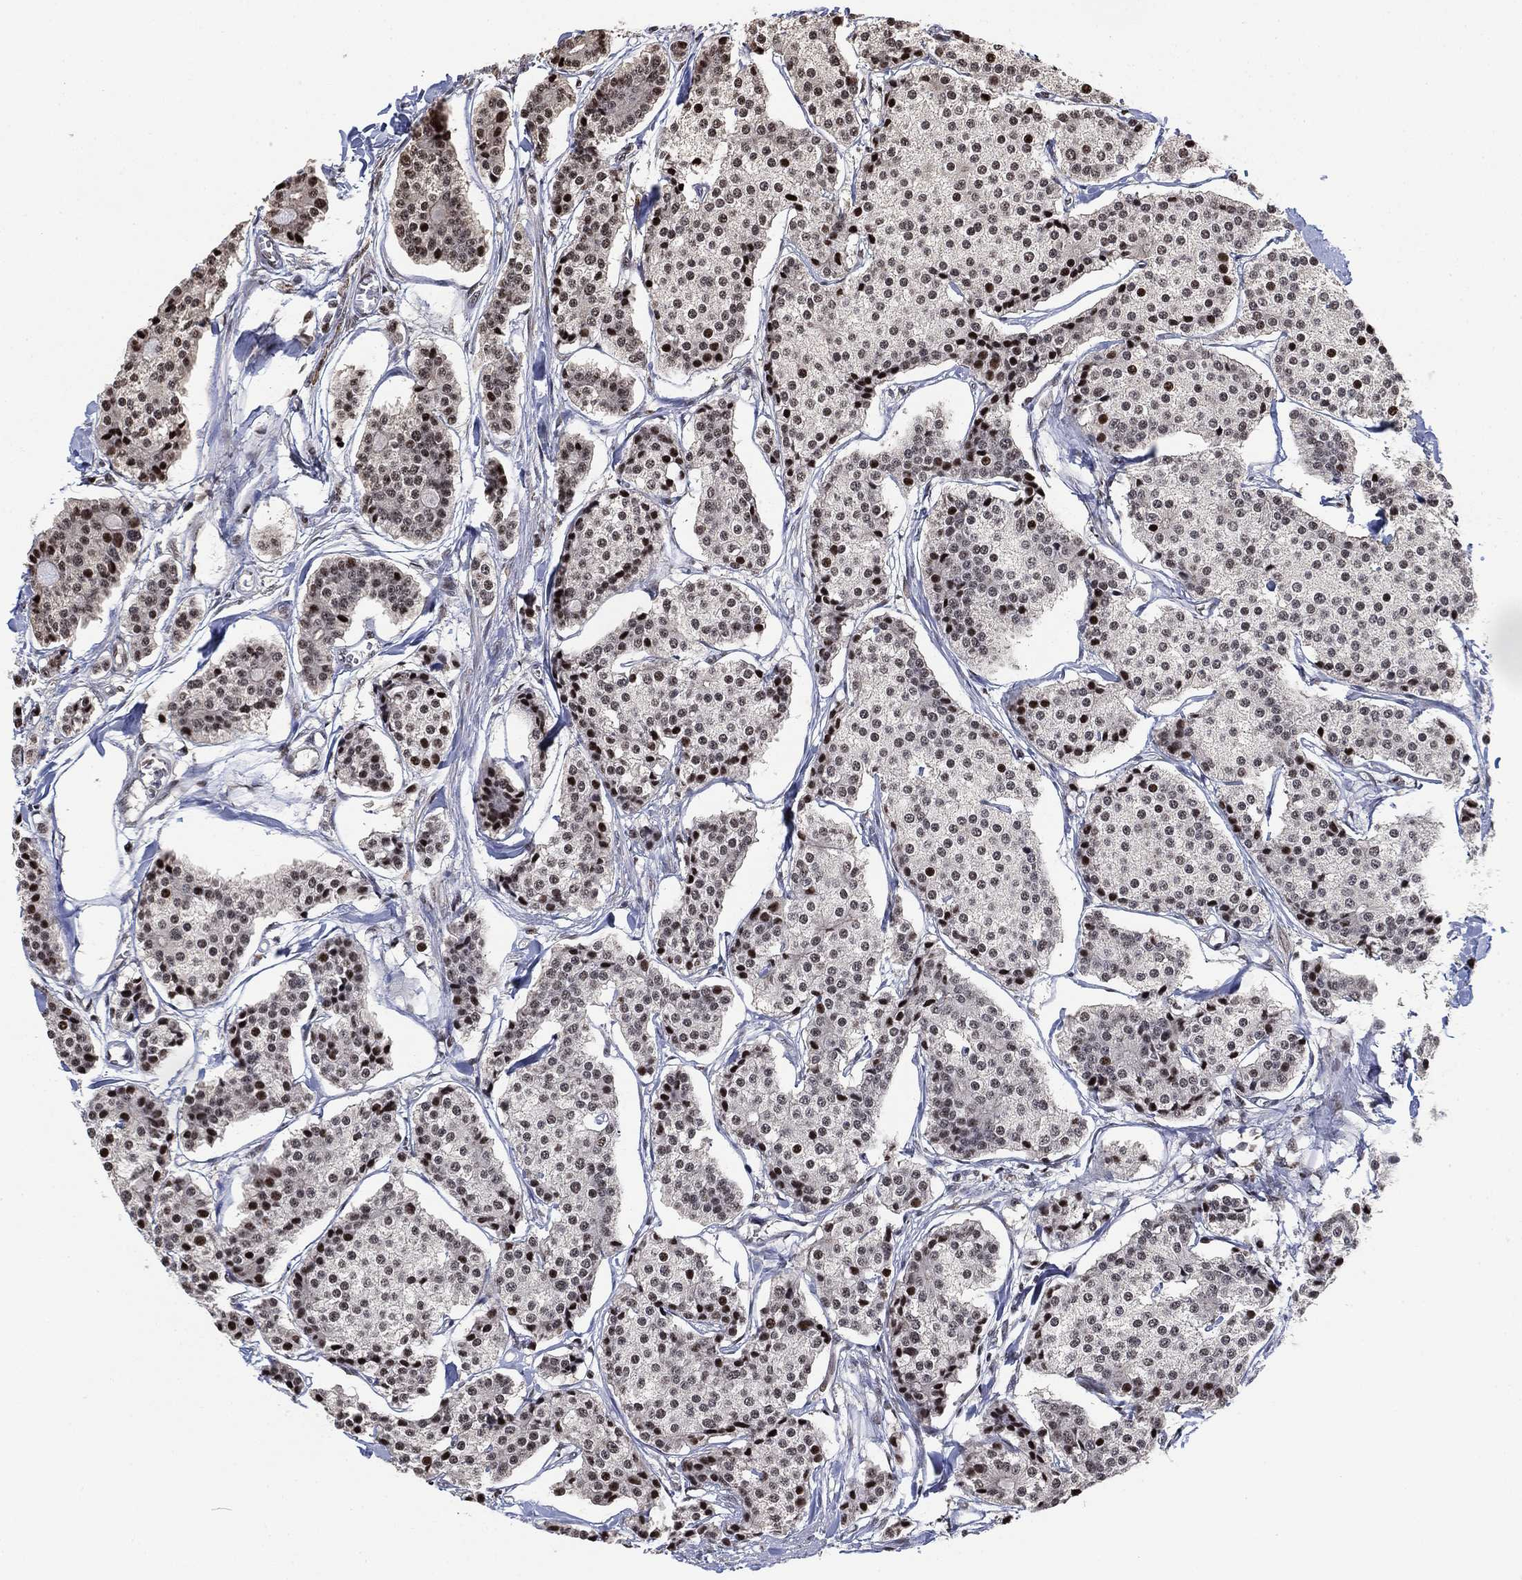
{"staining": {"intensity": "strong", "quantity": "<25%", "location": "nuclear"}, "tissue": "carcinoid", "cell_type": "Tumor cells", "image_type": "cancer", "snomed": [{"axis": "morphology", "description": "Carcinoid, malignant, NOS"}, {"axis": "topography", "description": "Small intestine"}], "caption": "There is medium levels of strong nuclear staining in tumor cells of carcinoid, as demonstrated by immunohistochemical staining (brown color).", "gene": "ZSCAN30", "patient": {"sex": "female", "age": 65}}